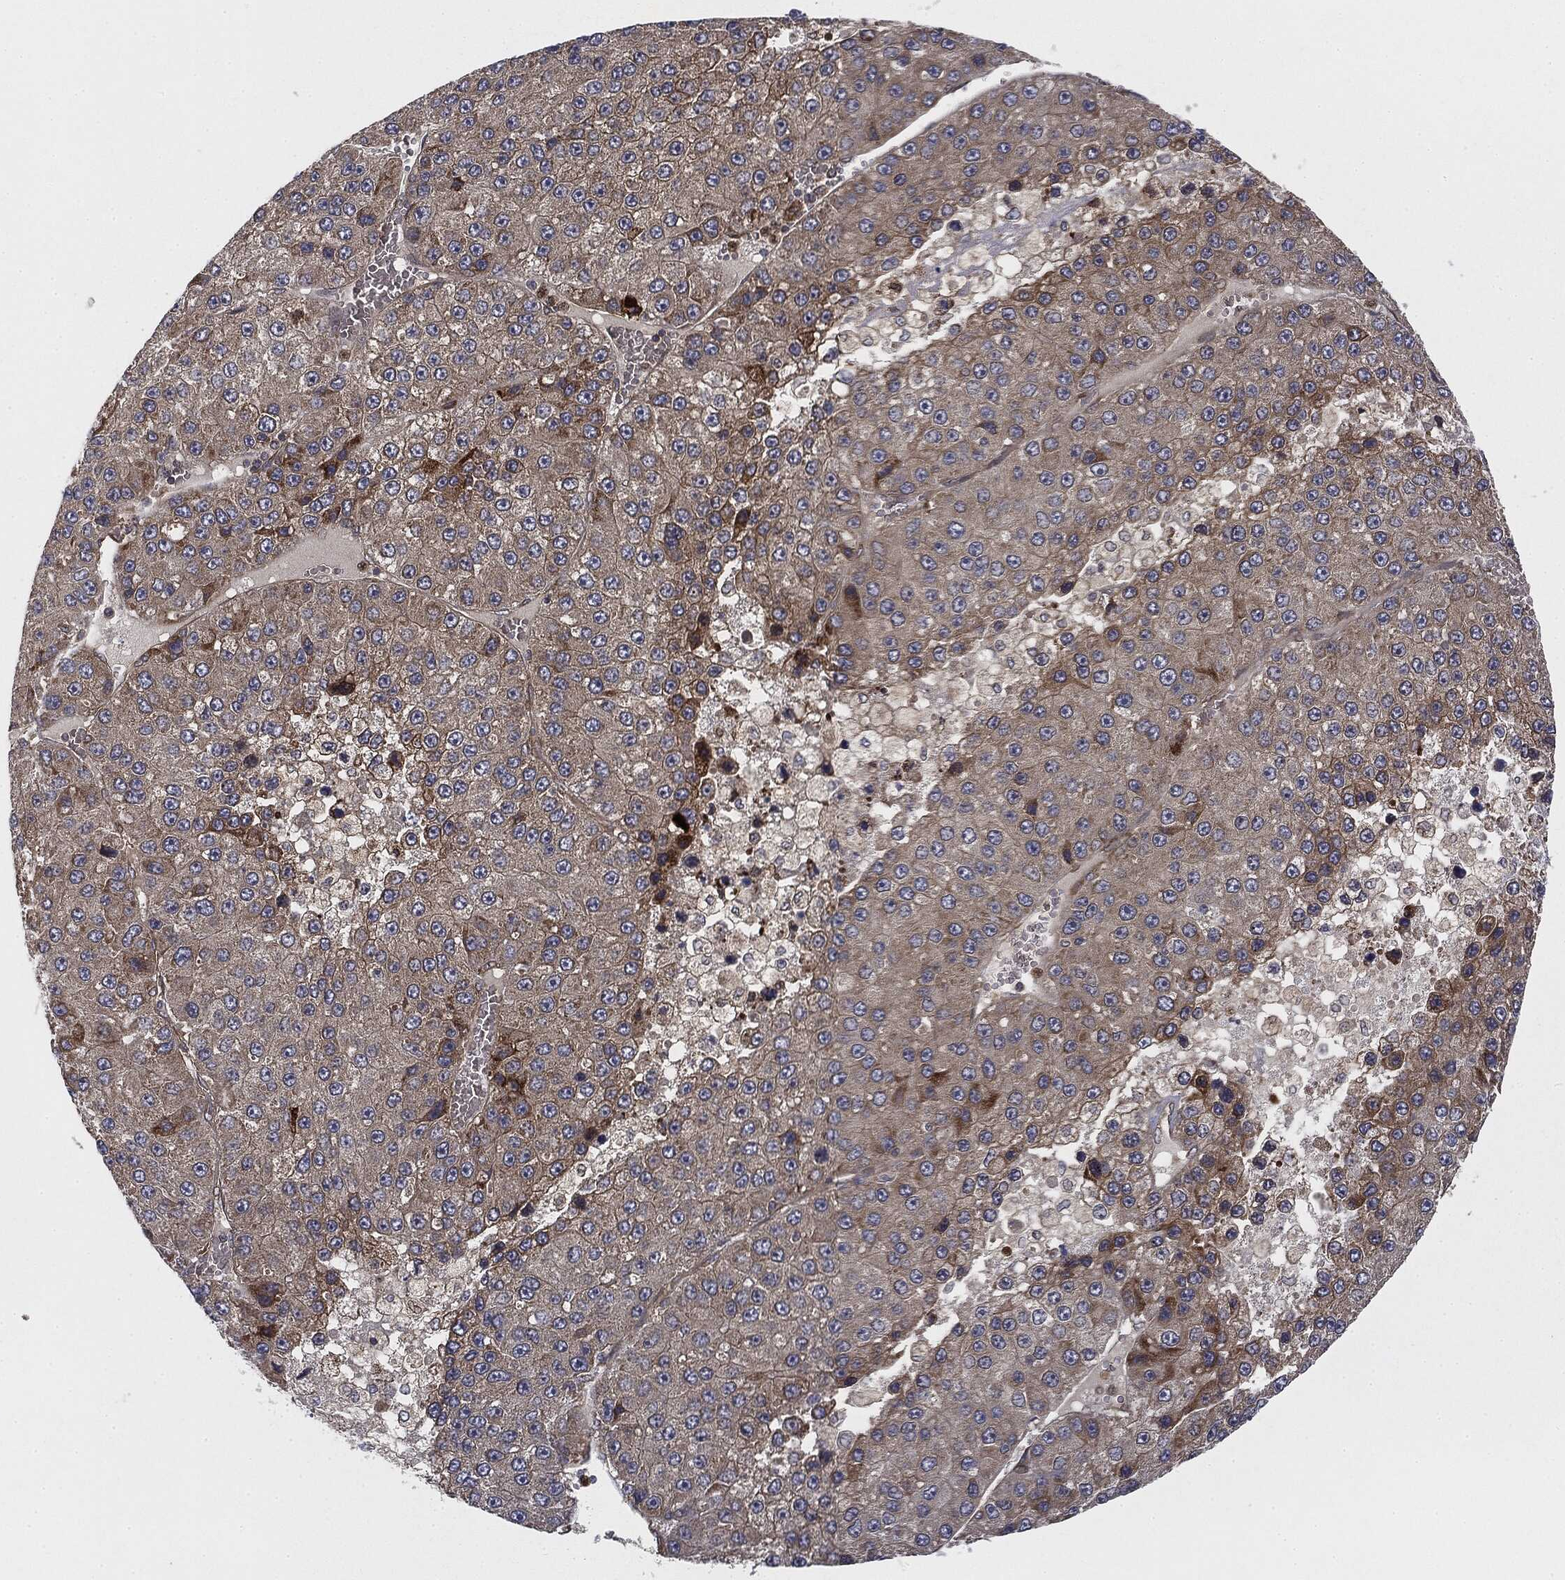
{"staining": {"intensity": "moderate", "quantity": "<25%", "location": "cytoplasmic/membranous"}, "tissue": "liver cancer", "cell_type": "Tumor cells", "image_type": "cancer", "snomed": [{"axis": "morphology", "description": "Carcinoma, Hepatocellular, NOS"}, {"axis": "topography", "description": "Liver"}], "caption": "Immunohistochemistry image of neoplastic tissue: human liver hepatocellular carcinoma stained using immunohistochemistry exhibits low levels of moderate protein expression localized specifically in the cytoplasmic/membranous of tumor cells, appearing as a cytoplasmic/membranous brown color.", "gene": "EIF2AK2", "patient": {"sex": "female", "age": 73}}